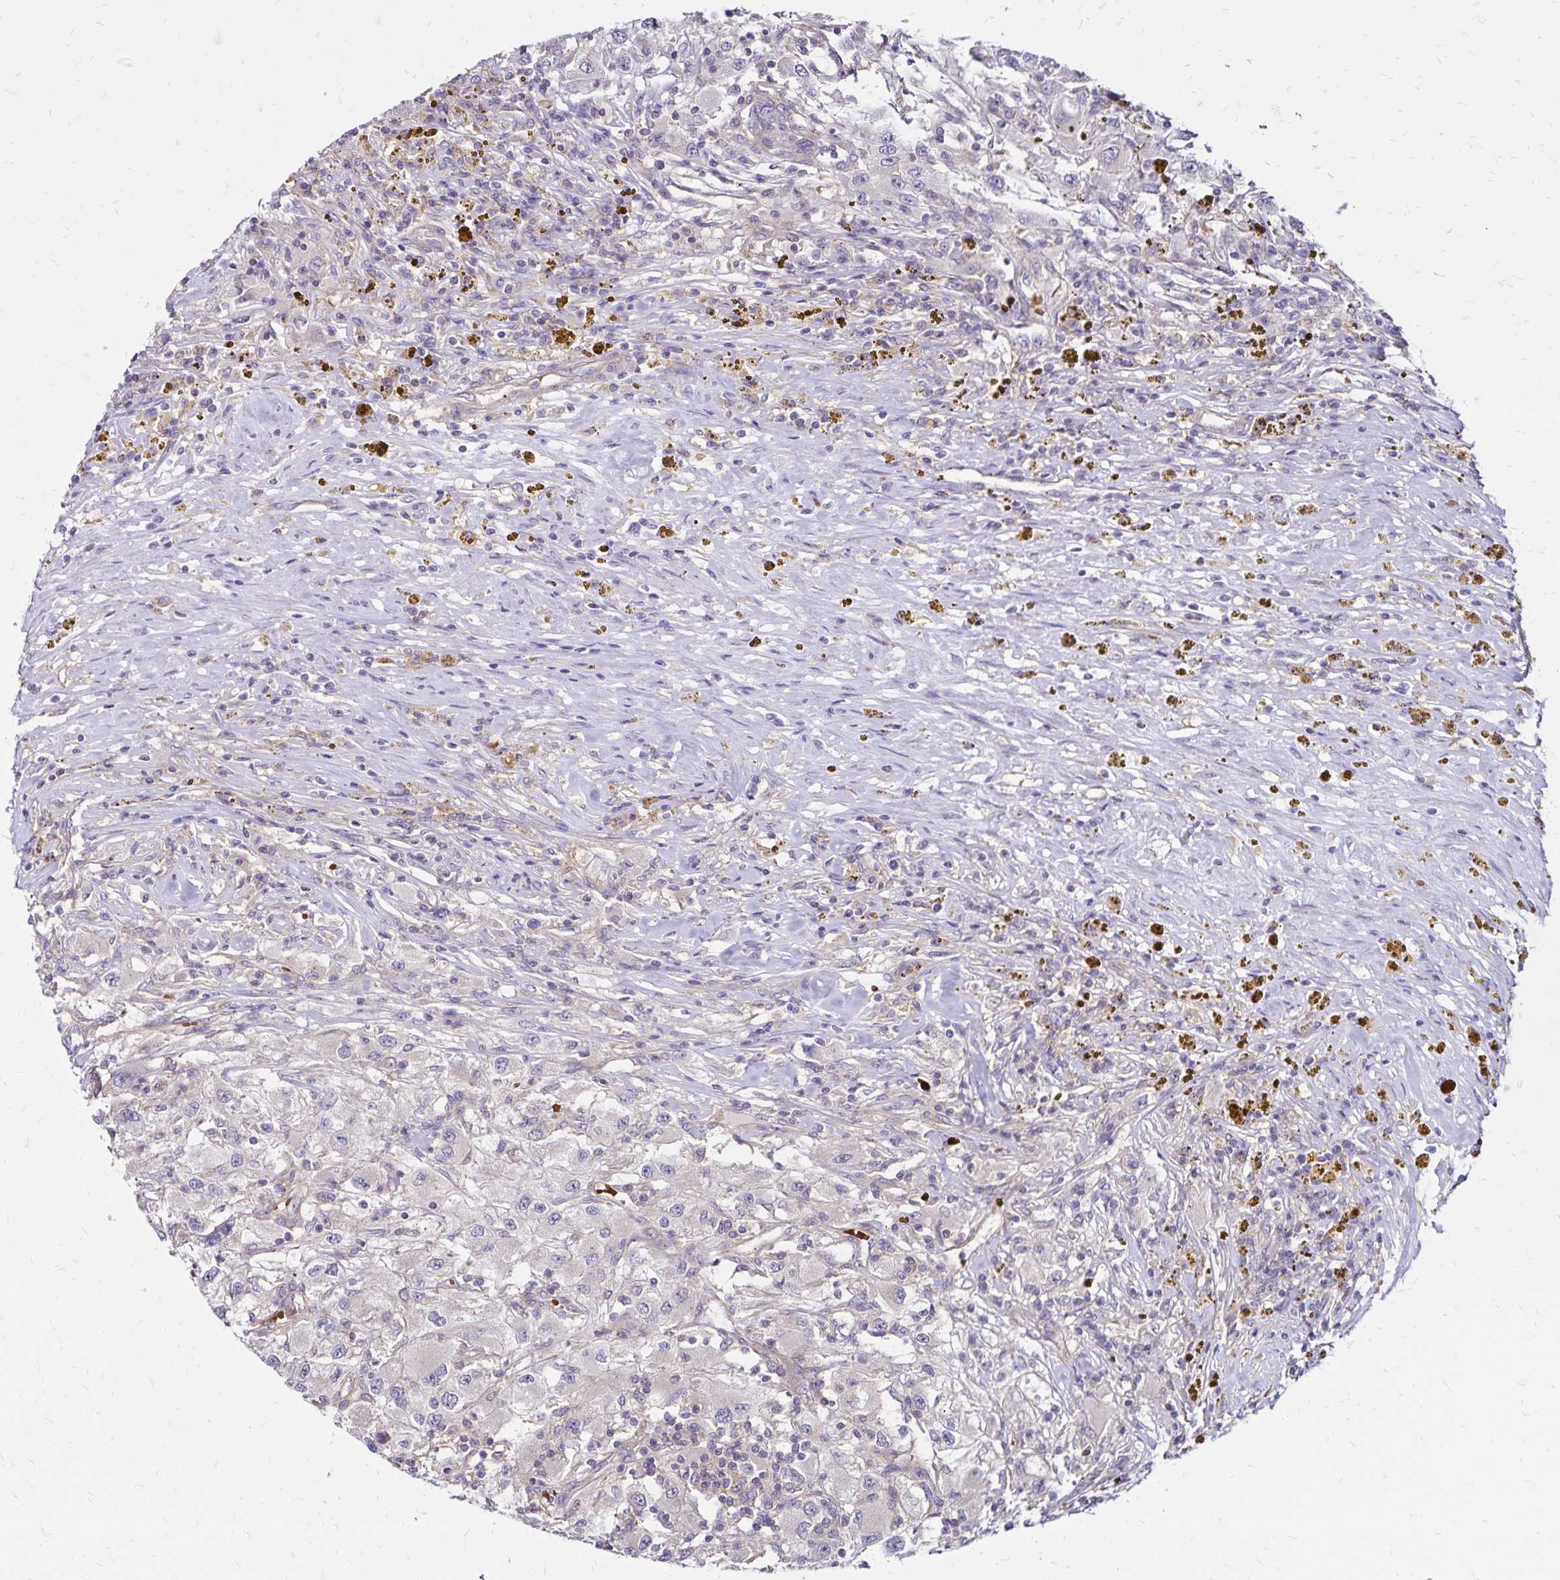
{"staining": {"intensity": "weak", "quantity": "<25%", "location": "cytoplasmic/membranous"}, "tissue": "renal cancer", "cell_type": "Tumor cells", "image_type": "cancer", "snomed": [{"axis": "morphology", "description": "Adenocarcinoma, NOS"}, {"axis": "topography", "description": "Kidney"}], "caption": "Protein analysis of renal adenocarcinoma reveals no significant staining in tumor cells.", "gene": "FSD1", "patient": {"sex": "female", "age": 67}}